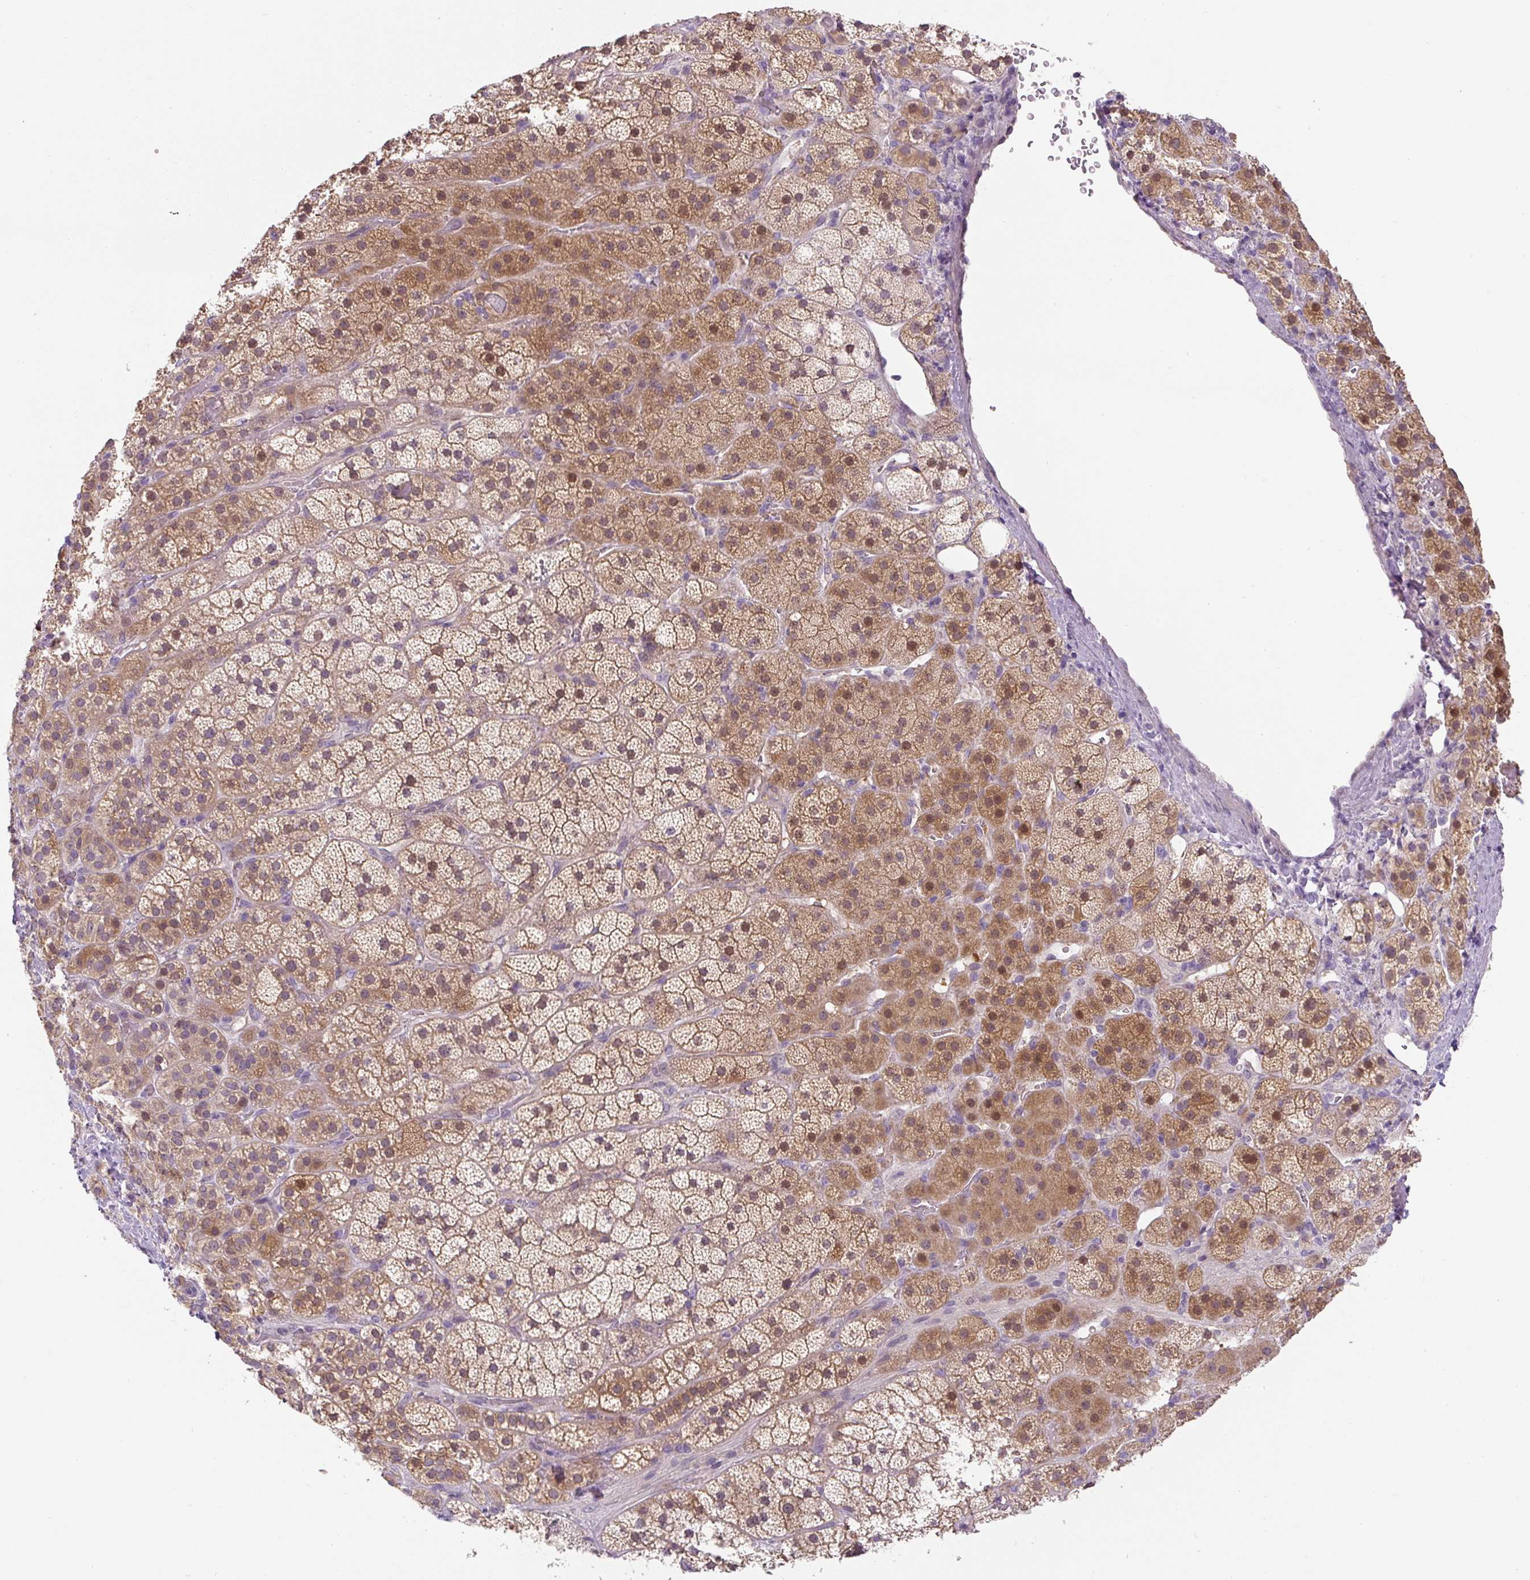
{"staining": {"intensity": "moderate", "quantity": "25%-75%", "location": "cytoplasmic/membranous,nuclear"}, "tissue": "adrenal gland", "cell_type": "Glandular cells", "image_type": "normal", "snomed": [{"axis": "morphology", "description": "Normal tissue, NOS"}, {"axis": "topography", "description": "Adrenal gland"}], "caption": "Immunohistochemical staining of unremarkable human adrenal gland demonstrates moderate cytoplasmic/membranous,nuclear protein positivity in about 25%-75% of glandular cells. (DAB (3,3'-diaminobenzidine) IHC, brown staining for protein, blue staining for nuclei).", "gene": "UBL3", "patient": {"sex": "male", "age": 57}}